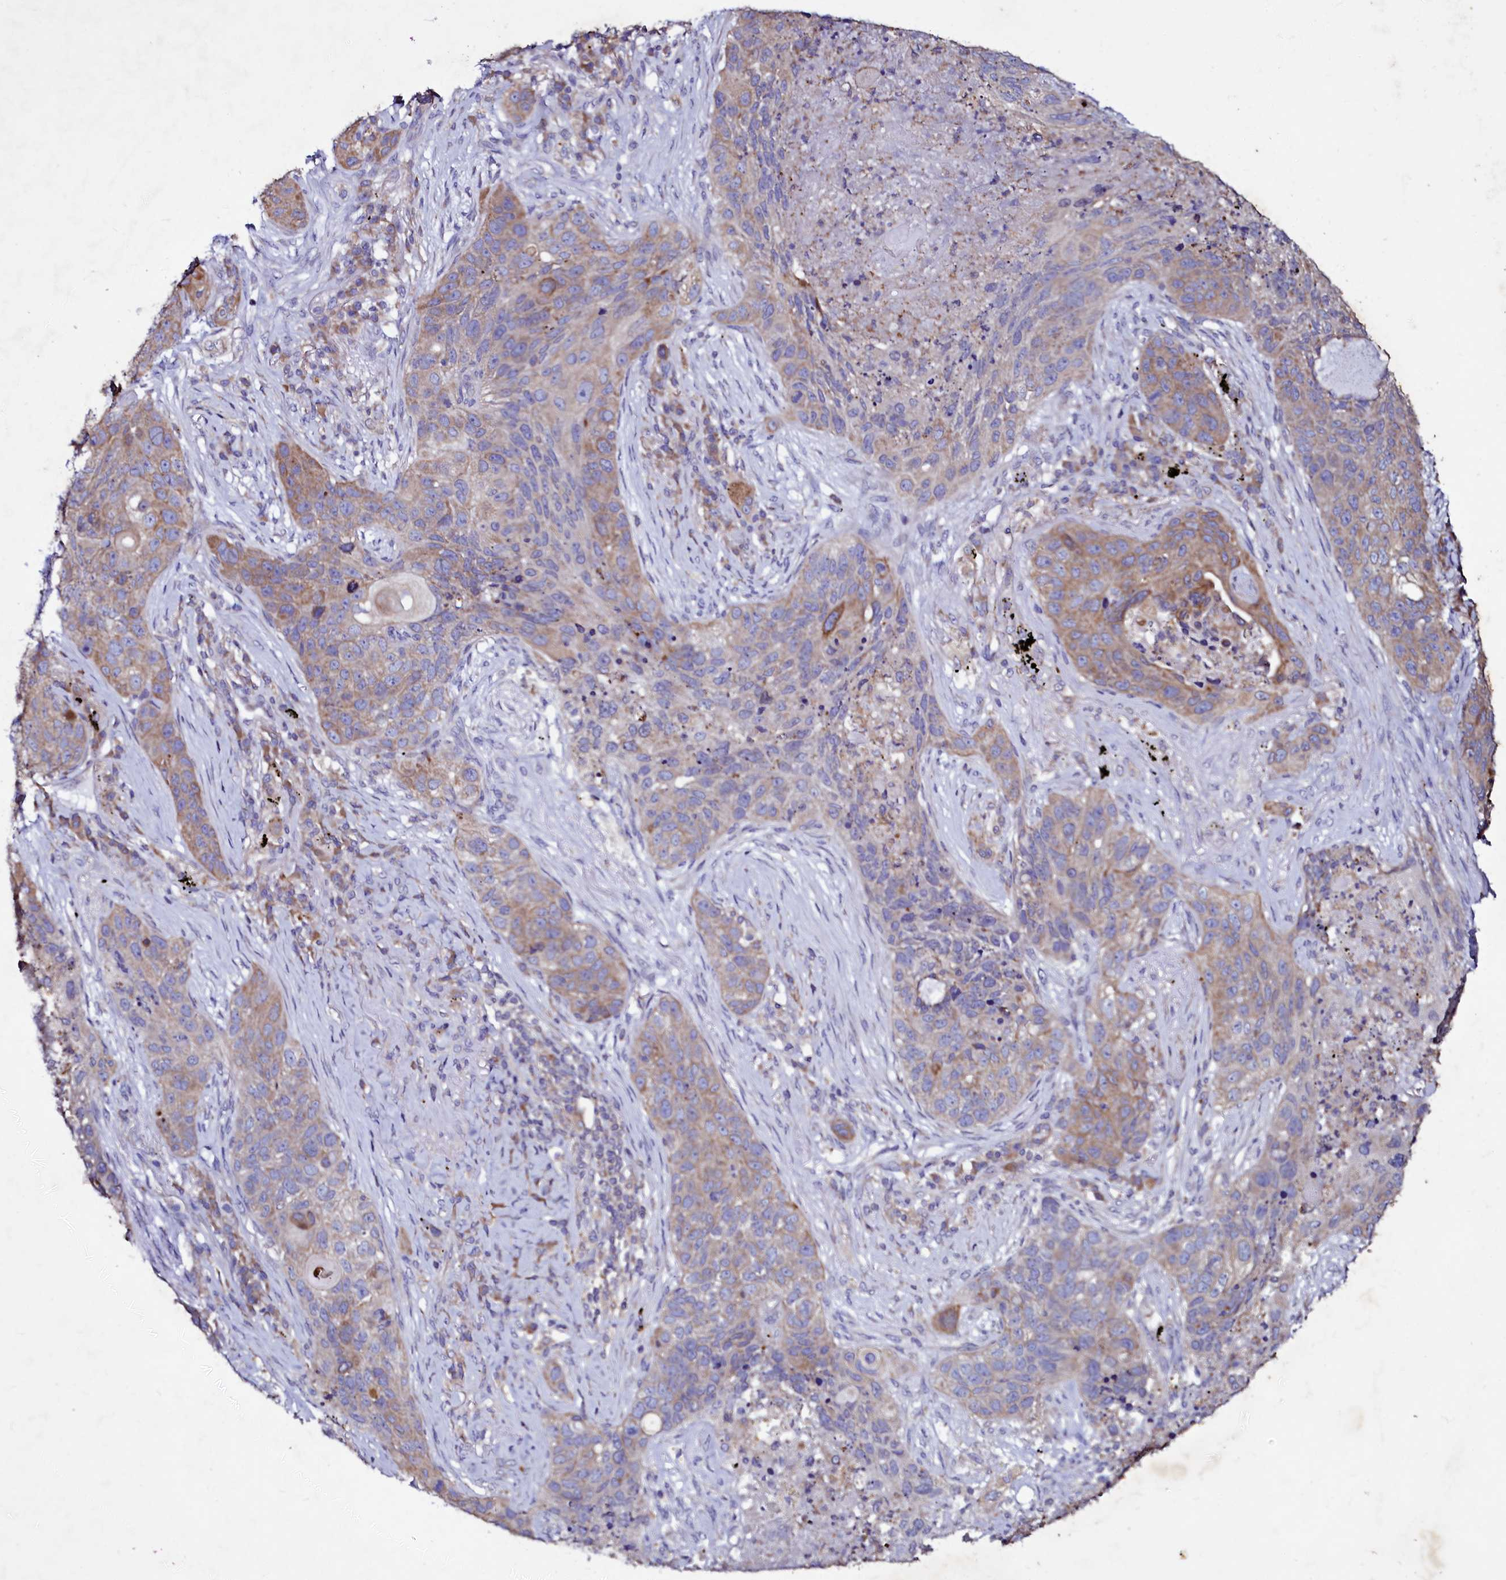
{"staining": {"intensity": "moderate", "quantity": "<25%", "location": "cytoplasmic/membranous"}, "tissue": "lung cancer", "cell_type": "Tumor cells", "image_type": "cancer", "snomed": [{"axis": "morphology", "description": "Squamous cell carcinoma, NOS"}, {"axis": "topography", "description": "Lung"}], "caption": "IHC of human lung cancer (squamous cell carcinoma) shows low levels of moderate cytoplasmic/membranous staining in about <25% of tumor cells.", "gene": "SELENOT", "patient": {"sex": "female", "age": 63}}